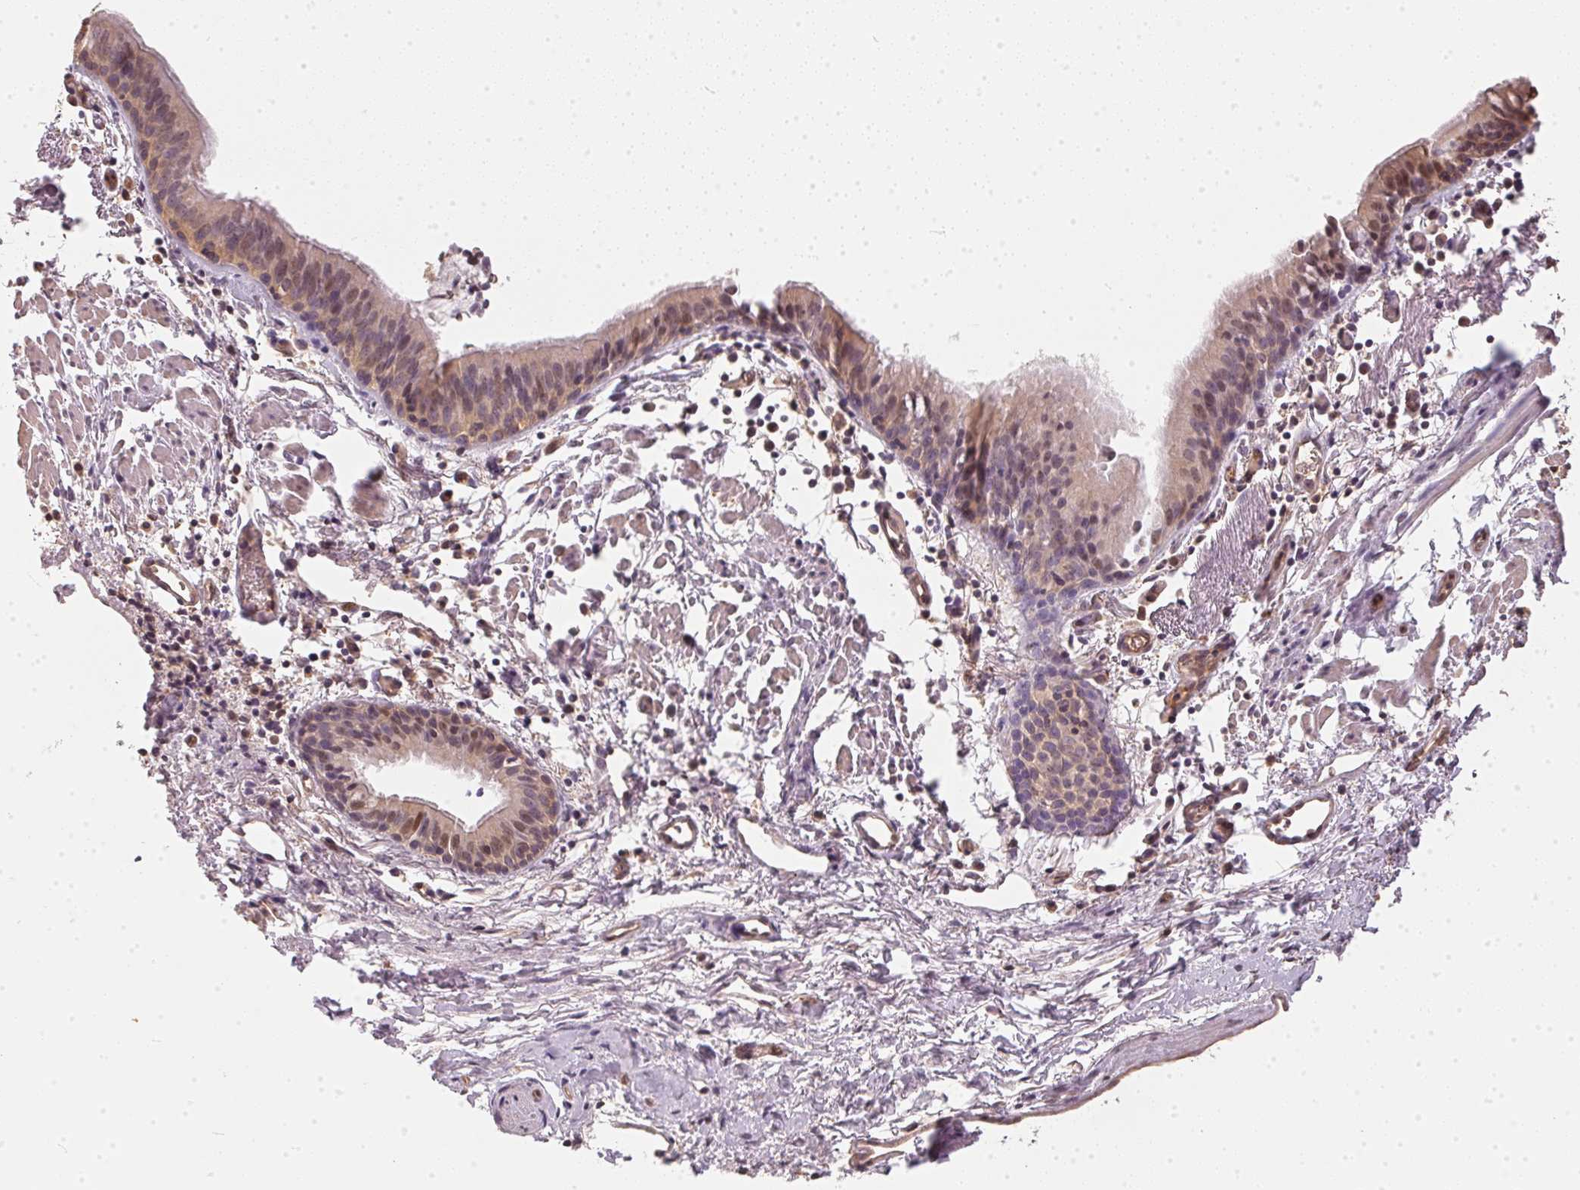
{"staining": {"intensity": "weak", "quantity": "25%-75%", "location": "cytoplasmic/membranous"}, "tissue": "bronchus", "cell_type": "Respiratory epithelial cells", "image_type": "normal", "snomed": [{"axis": "morphology", "description": "Normal tissue, NOS"}, {"axis": "morphology", "description": "Adenocarcinoma, NOS"}, {"axis": "topography", "description": "Bronchus"}], "caption": "Bronchus was stained to show a protein in brown. There is low levels of weak cytoplasmic/membranous expression in approximately 25%-75% of respiratory epithelial cells. (Stains: DAB in brown, nuclei in blue, Microscopy: brightfield microscopy at high magnification).", "gene": "BLMH", "patient": {"sex": "male", "age": 68}}